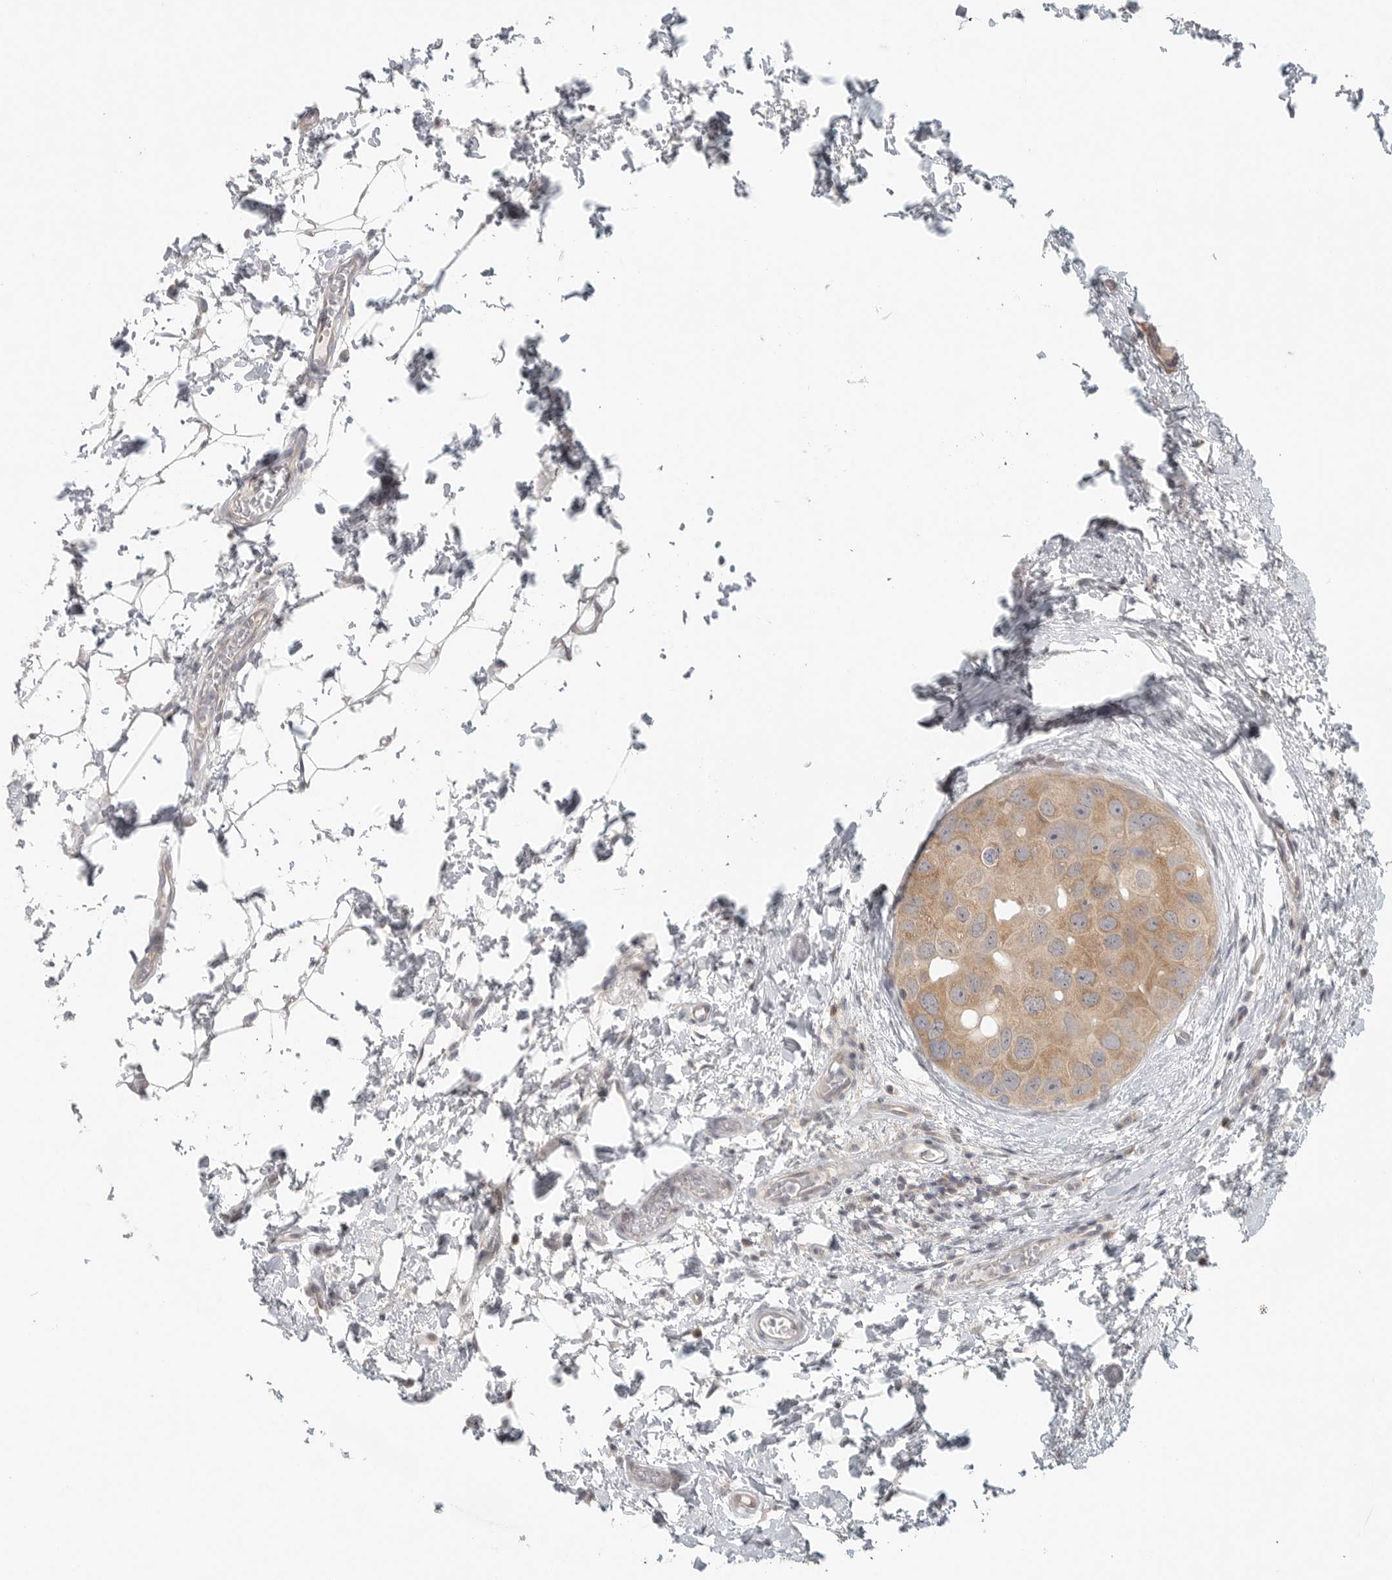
{"staining": {"intensity": "moderate", "quantity": ">75%", "location": "cytoplasmic/membranous"}, "tissue": "breast cancer", "cell_type": "Tumor cells", "image_type": "cancer", "snomed": [{"axis": "morphology", "description": "Duct carcinoma"}, {"axis": "topography", "description": "Breast"}], "caption": "A medium amount of moderate cytoplasmic/membranous positivity is appreciated in about >75% of tumor cells in infiltrating ductal carcinoma (breast) tissue.", "gene": "HDAC6", "patient": {"sex": "female", "age": 62}}